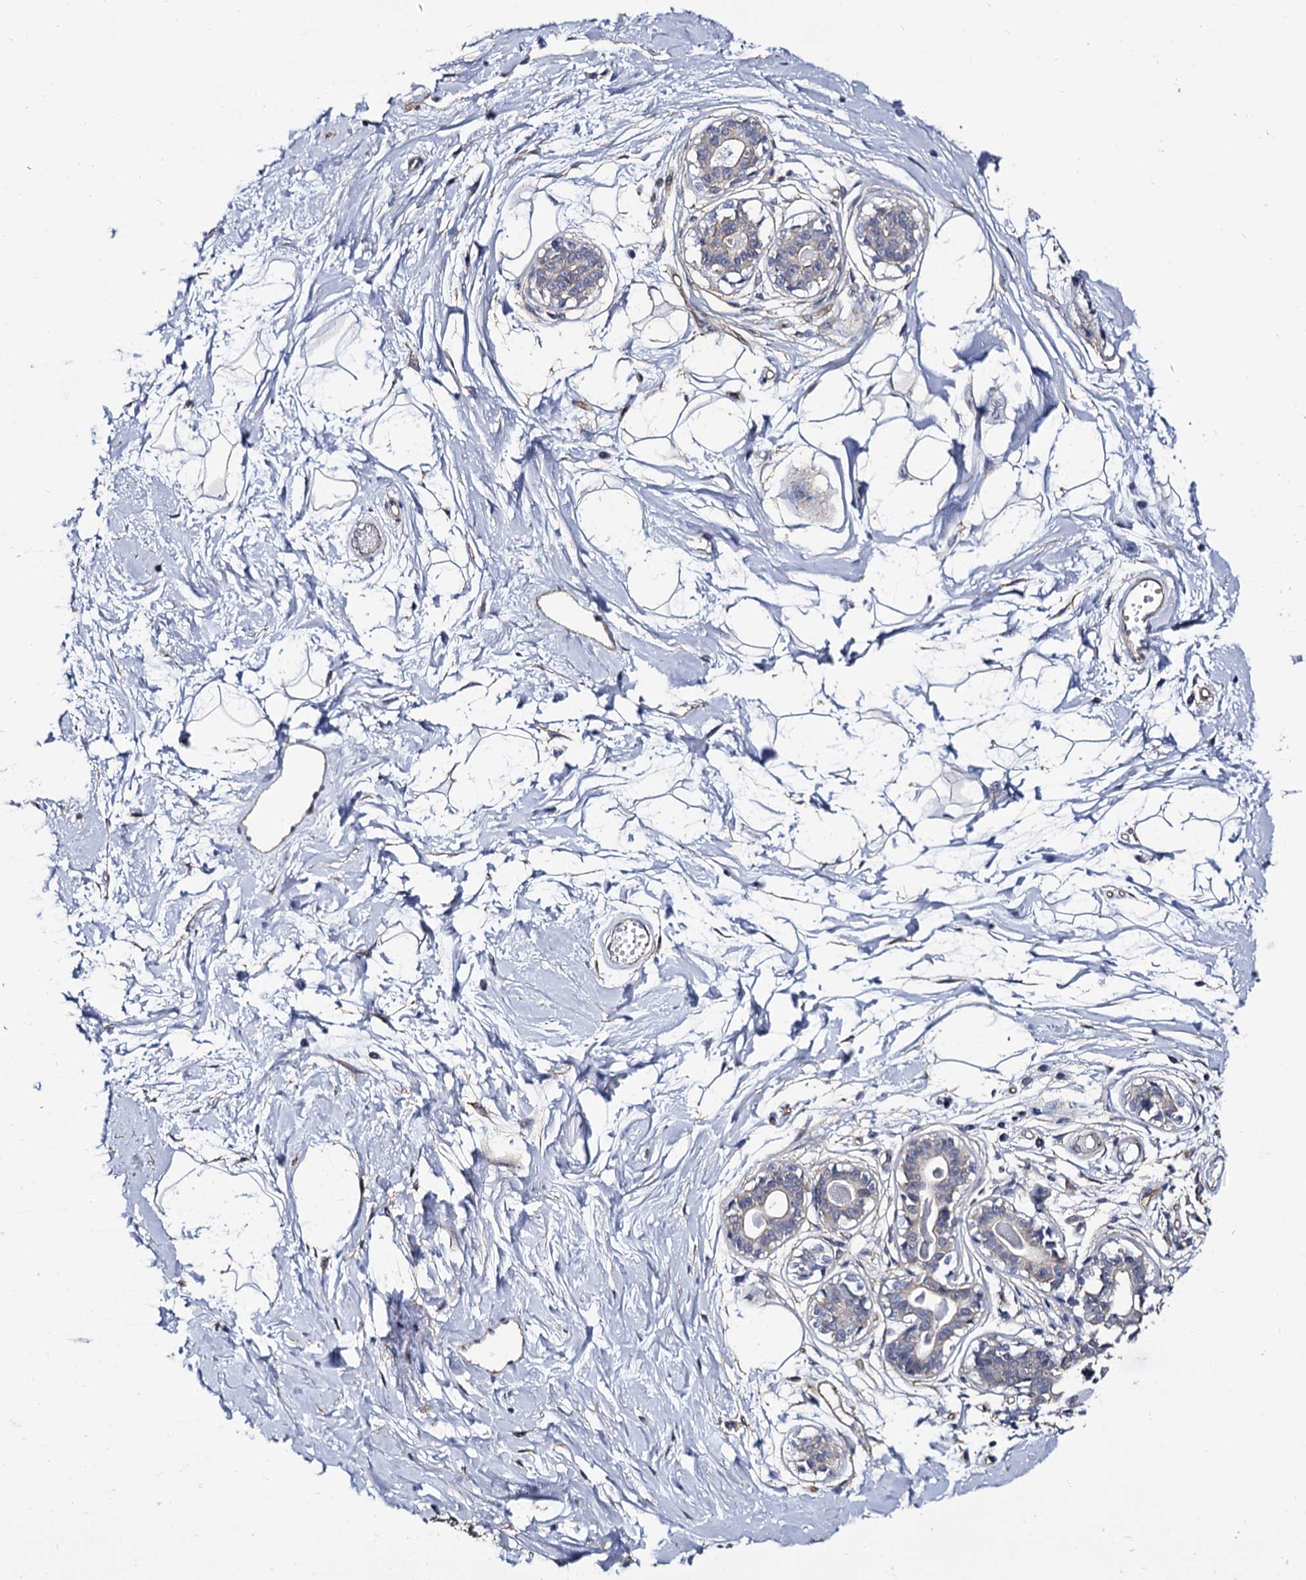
{"staining": {"intensity": "negative", "quantity": "none", "location": "none"}, "tissue": "breast", "cell_type": "Adipocytes", "image_type": "normal", "snomed": [{"axis": "morphology", "description": "Normal tissue, NOS"}, {"axis": "topography", "description": "Breast"}], "caption": "The histopathology image demonstrates no significant expression in adipocytes of breast.", "gene": "CBFB", "patient": {"sex": "female", "age": 45}}